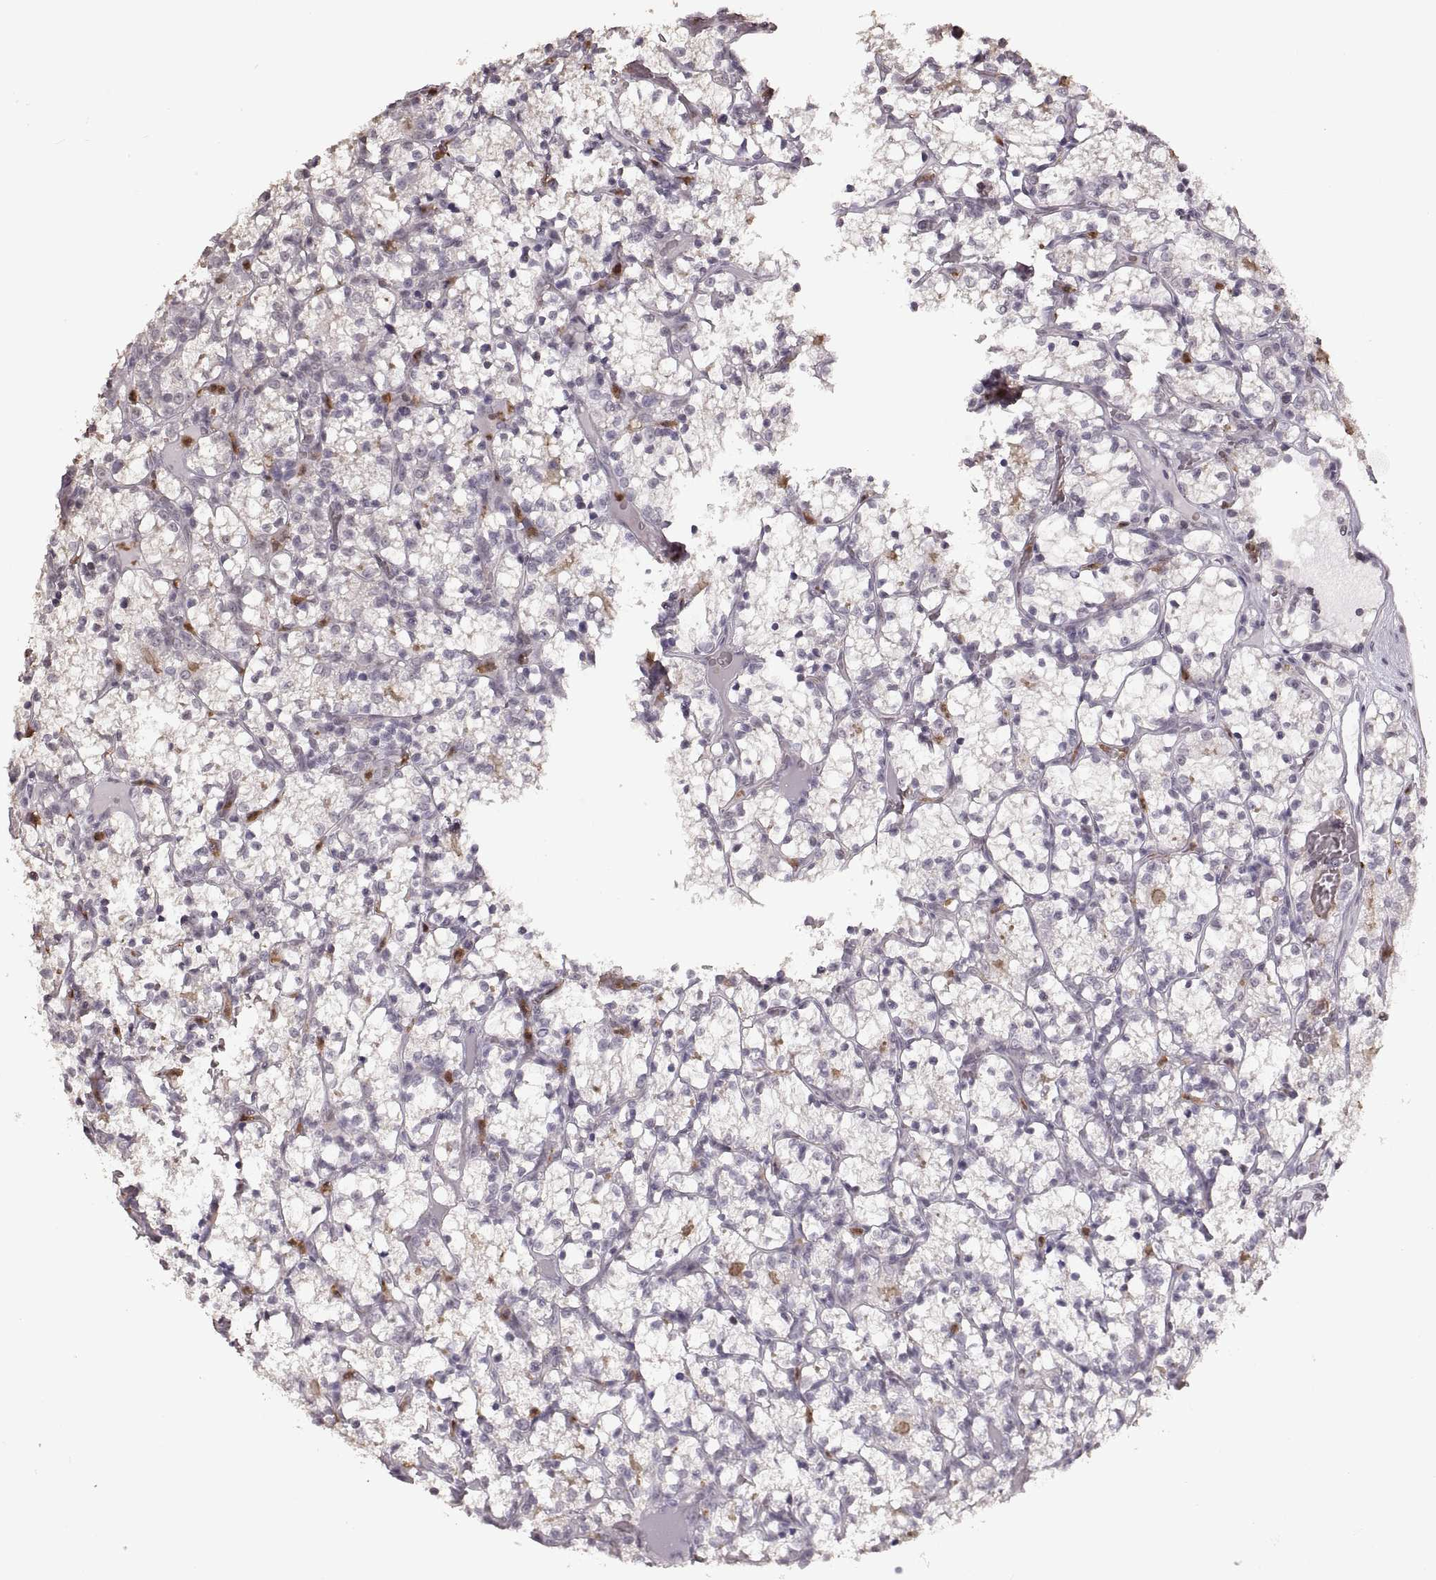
{"staining": {"intensity": "negative", "quantity": "none", "location": "none"}, "tissue": "renal cancer", "cell_type": "Tumor cells", "image_type": "cancer", "snomed": [{"axis": "morphology", "description": "Adenocarcinoma, NOS"}, {"axis": "topography", "description": "Kidney"}], "caption": "The photomicrograph demonstrates no significant expression in tumor cells of renal cancer.", "gene": "PALS1", "patient": {"sex": "female", "age": 69}}